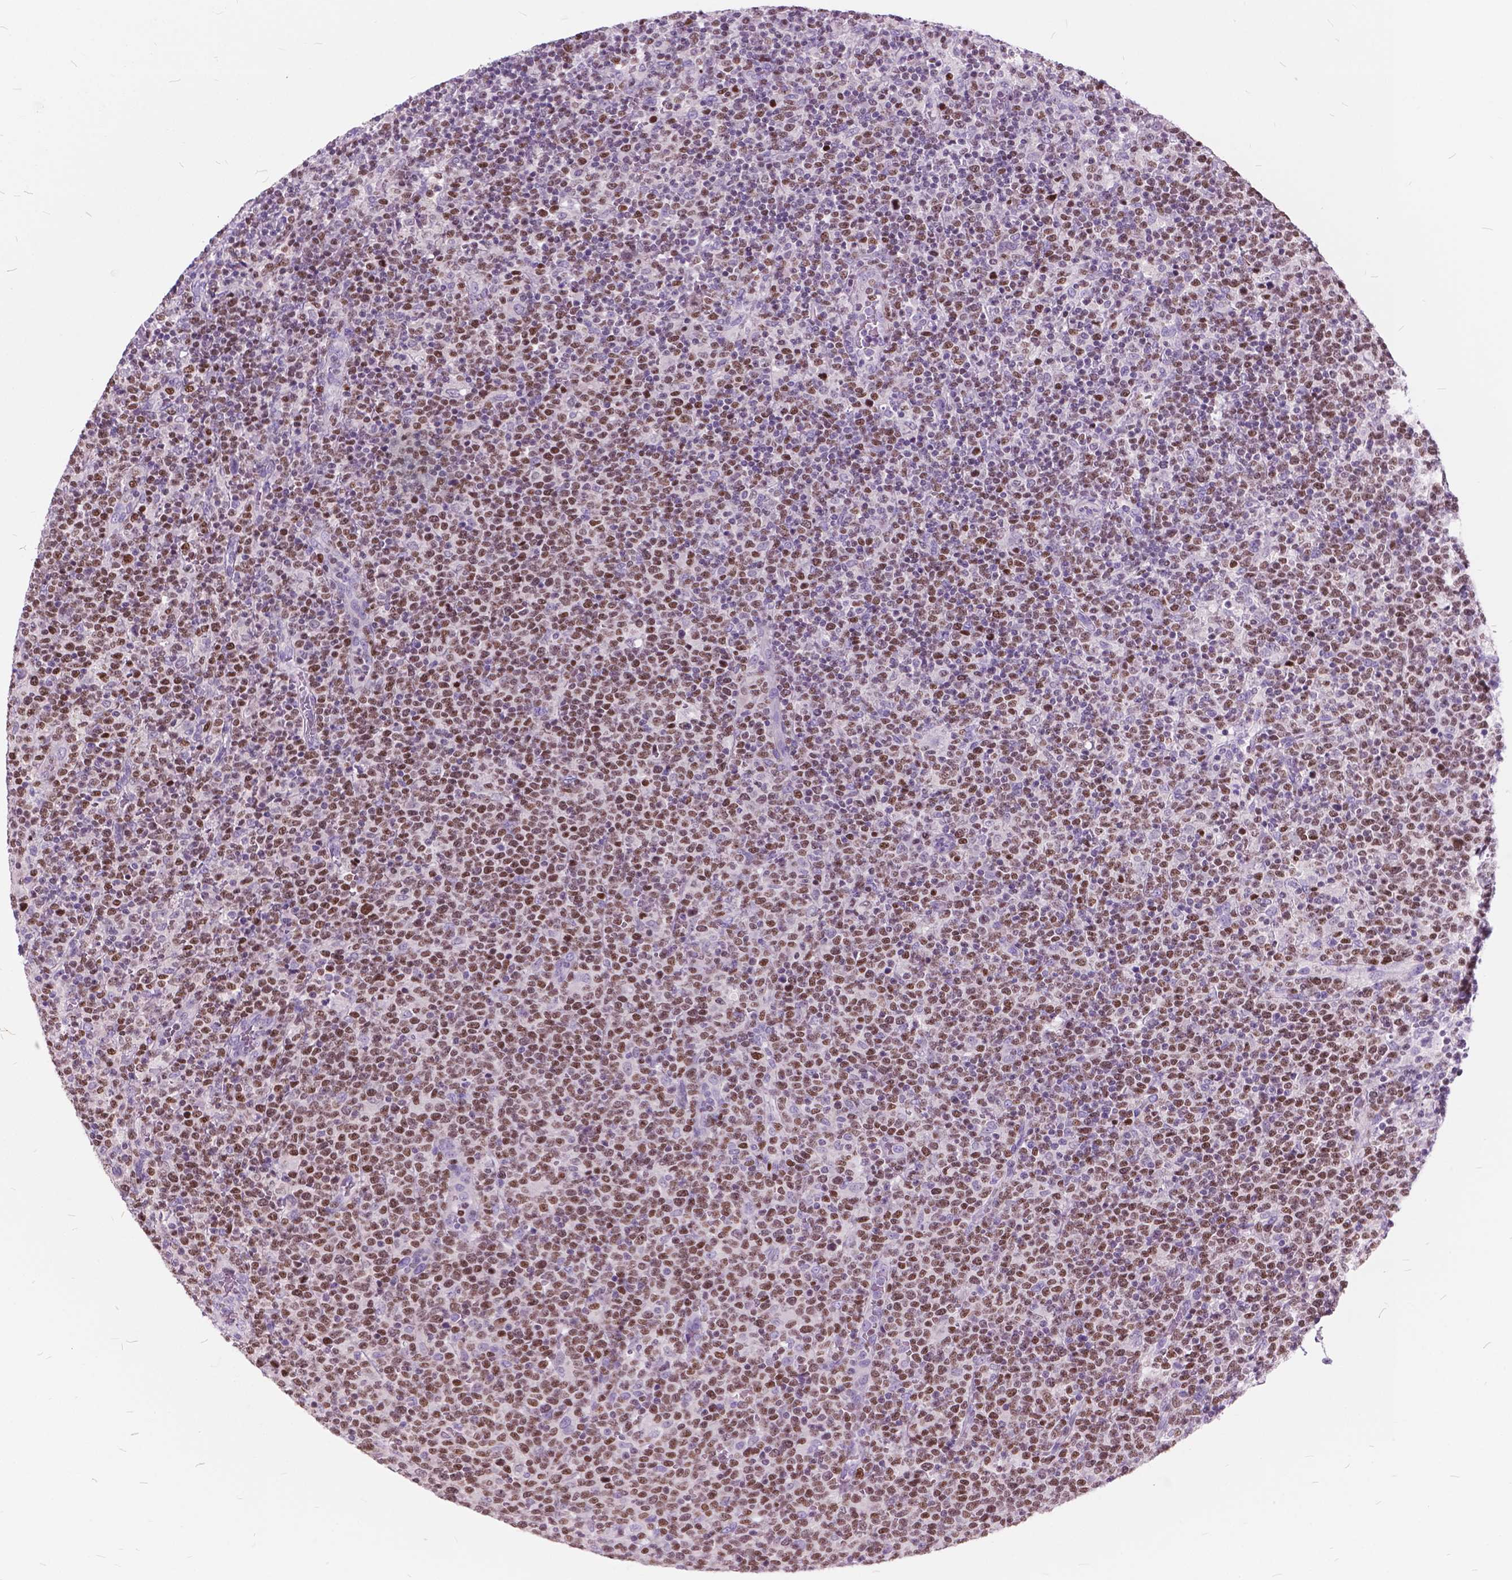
{"staining": {"intensity": "moderate", "quantity": ">75%", "location": "nuclear"}, "tissue": "lymphoma", "cell_type": "Tumor cells", "image_type": "cancer", "snomed": [{"axis": "morphology", "description": "Malignant lymphoma, non-Hodgkin's type, High grade"}, {"axis": "topography", "description": "Lymph node"}], "caption": "A histopathology image of human lymphoma stained for a protein demonstrates moderate nuclear brown staining in tumor cells. (IHC, brightfield microscopy, high magnification).", "gene": "SP140", "patient": {"sex": "male", "age": 61}}